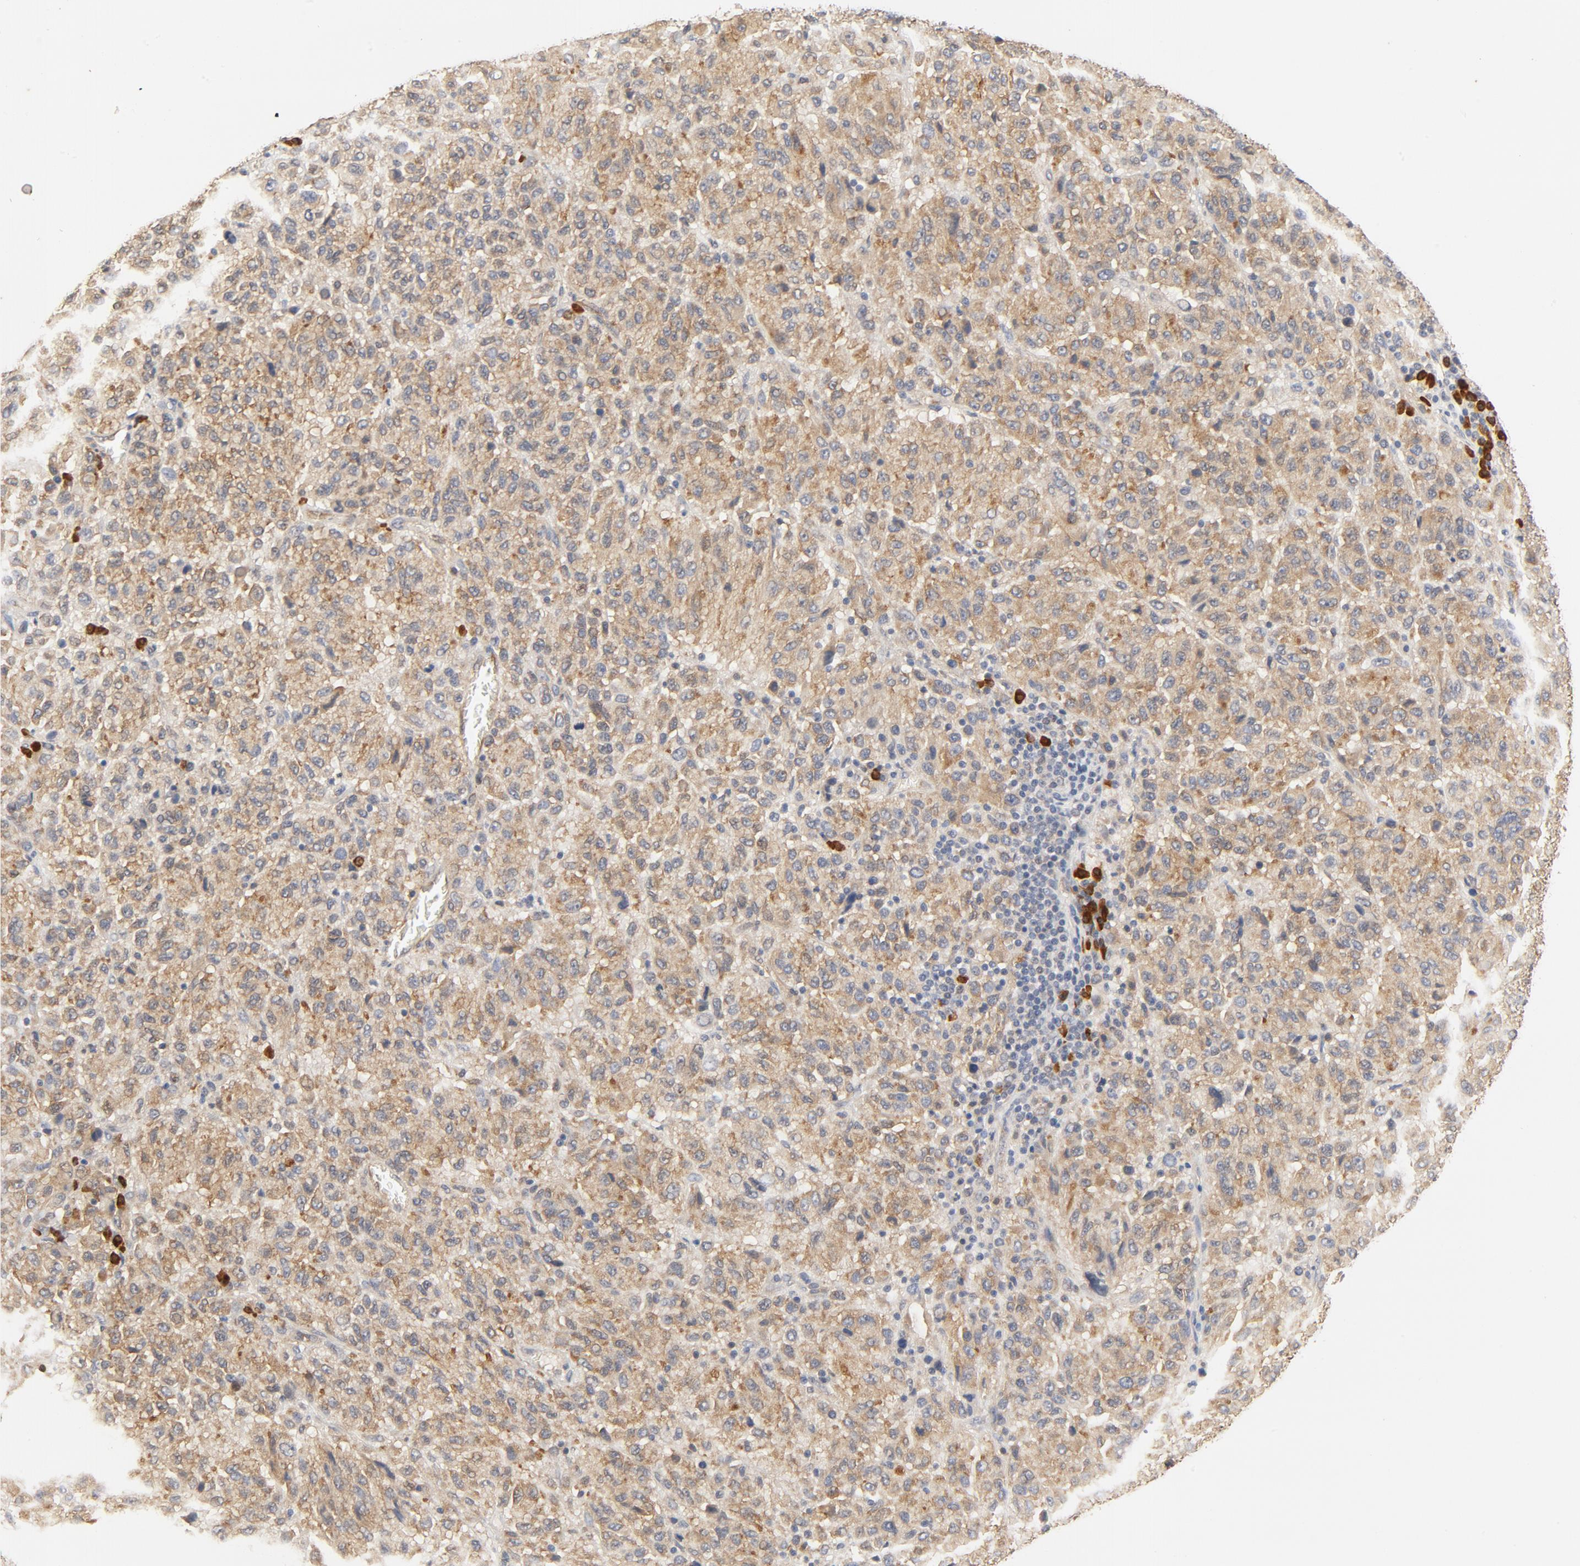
{"staining": {"intensity": "weak", "quantity": ">75%", "location": "cytoplasmic/membranous"}, "tissue": "melanoma", "cell_type": "Tumor cells", "image_type": "cancer", "snomed": [{"axis": "morphology", "description": "Malignant melanoma, Metastatic site"}, {"axis": "topography", "description": "Lung"}], "caption": "This is a histology image of IHC staining of malignant melanoma (metastatic site), which shows weak positivity in the cytoplasmic/membranous of tumor cells.", "gene": "UBE2J1", "patient": {"sex": "male", "age": 64}}